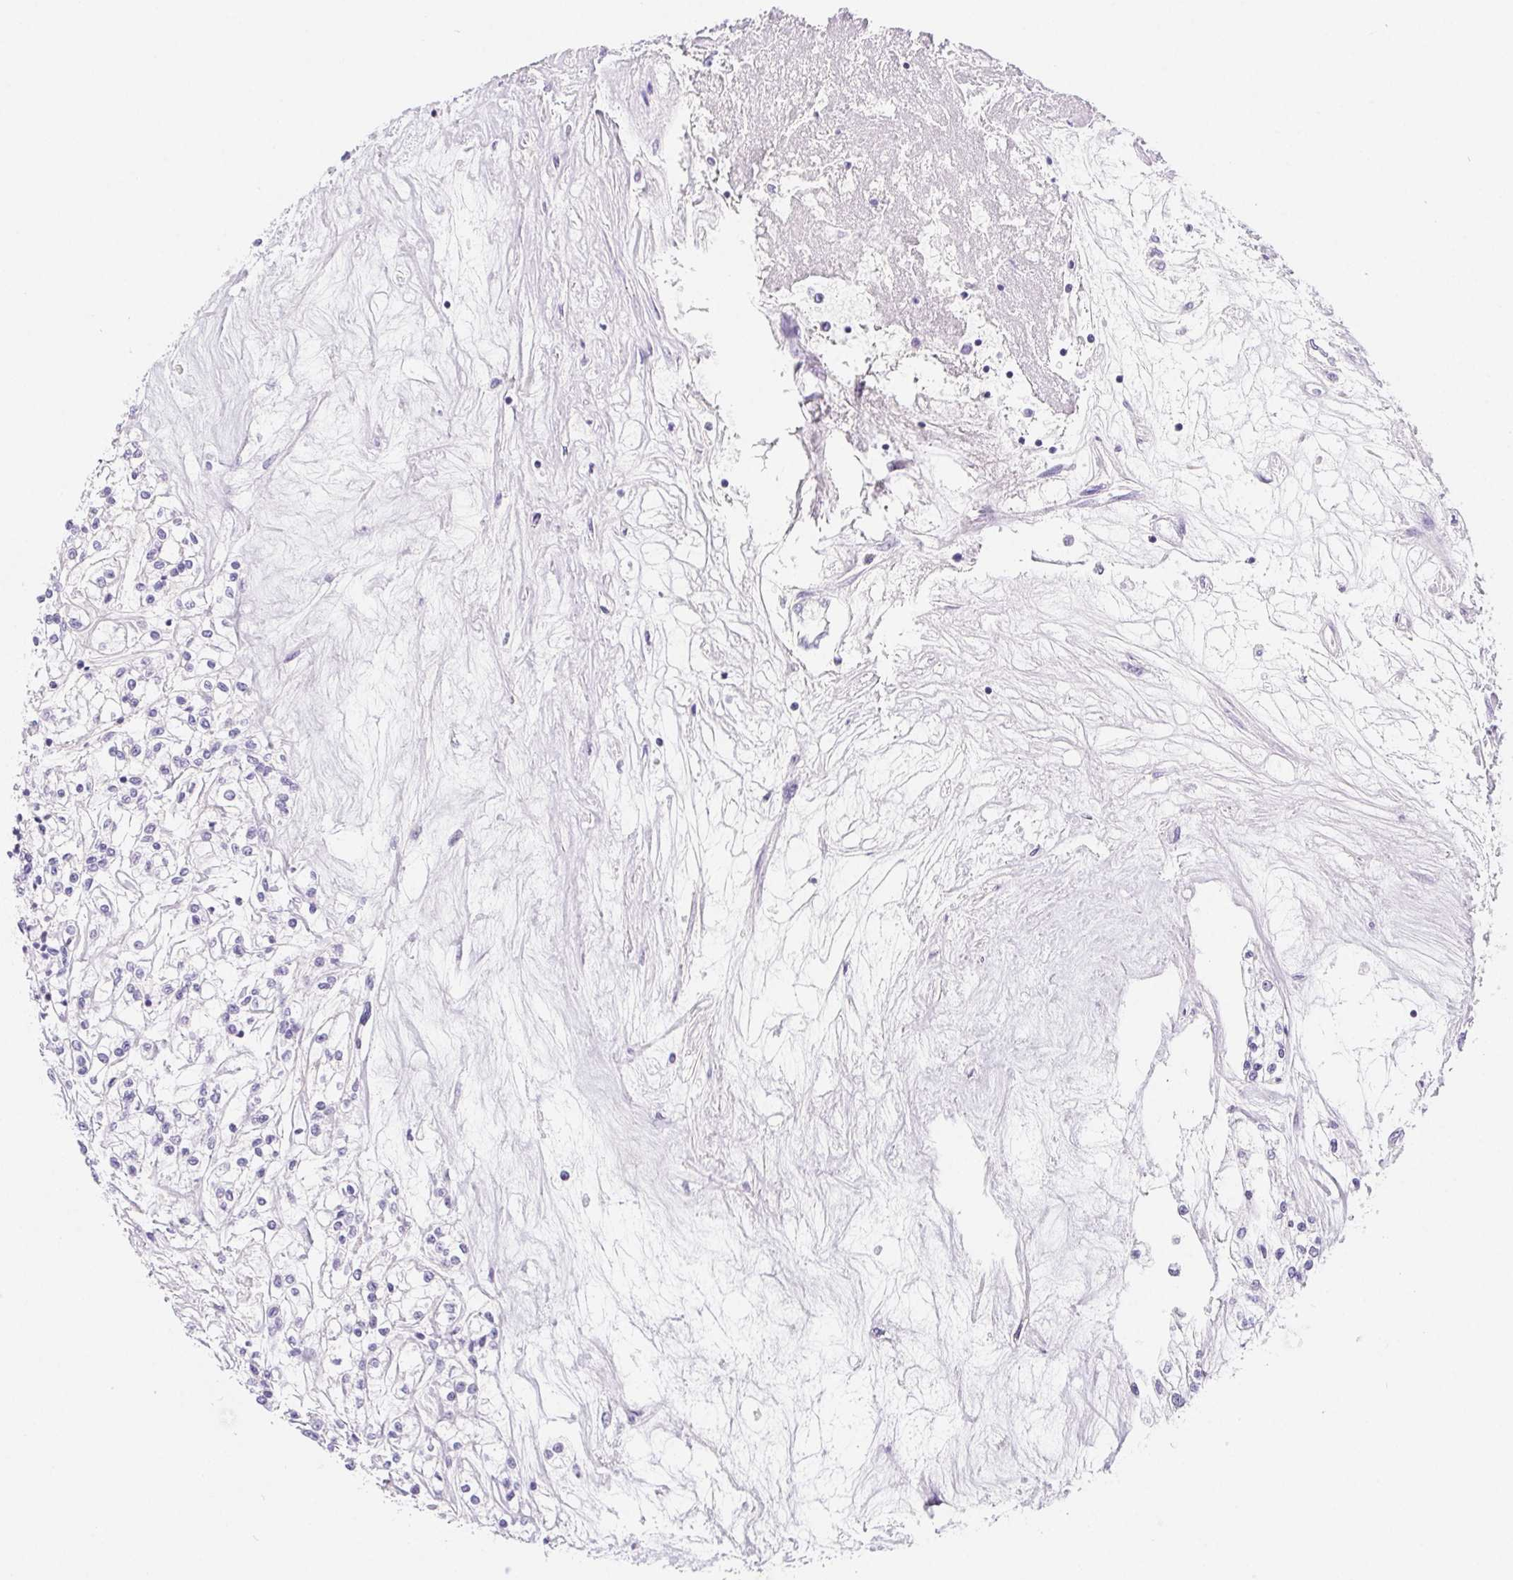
{"staining": {"intensity": "negative", "quantity": "none", "location": "none"}, "tissue": "renal cancer", "cell_type": "Tumor cells", "image_type": "cancer", "snomed": [{"axis": "morphology", "description": "Adenocarcinoma, NOS"}, {"axis": "topography", "description": "Kidney"}], "caption": "High magnification brightfield microscopy of renal adenocarcinoma stained with DAB (brown) and counterstained with hematoxylin (blue): tumor cells show no significant expression. (DAB immunohistochemistry visualized using brightfield microscopy, high magnification).", "gene": "CYP21A2", "patient": {"sex": "female", "age": 59}}